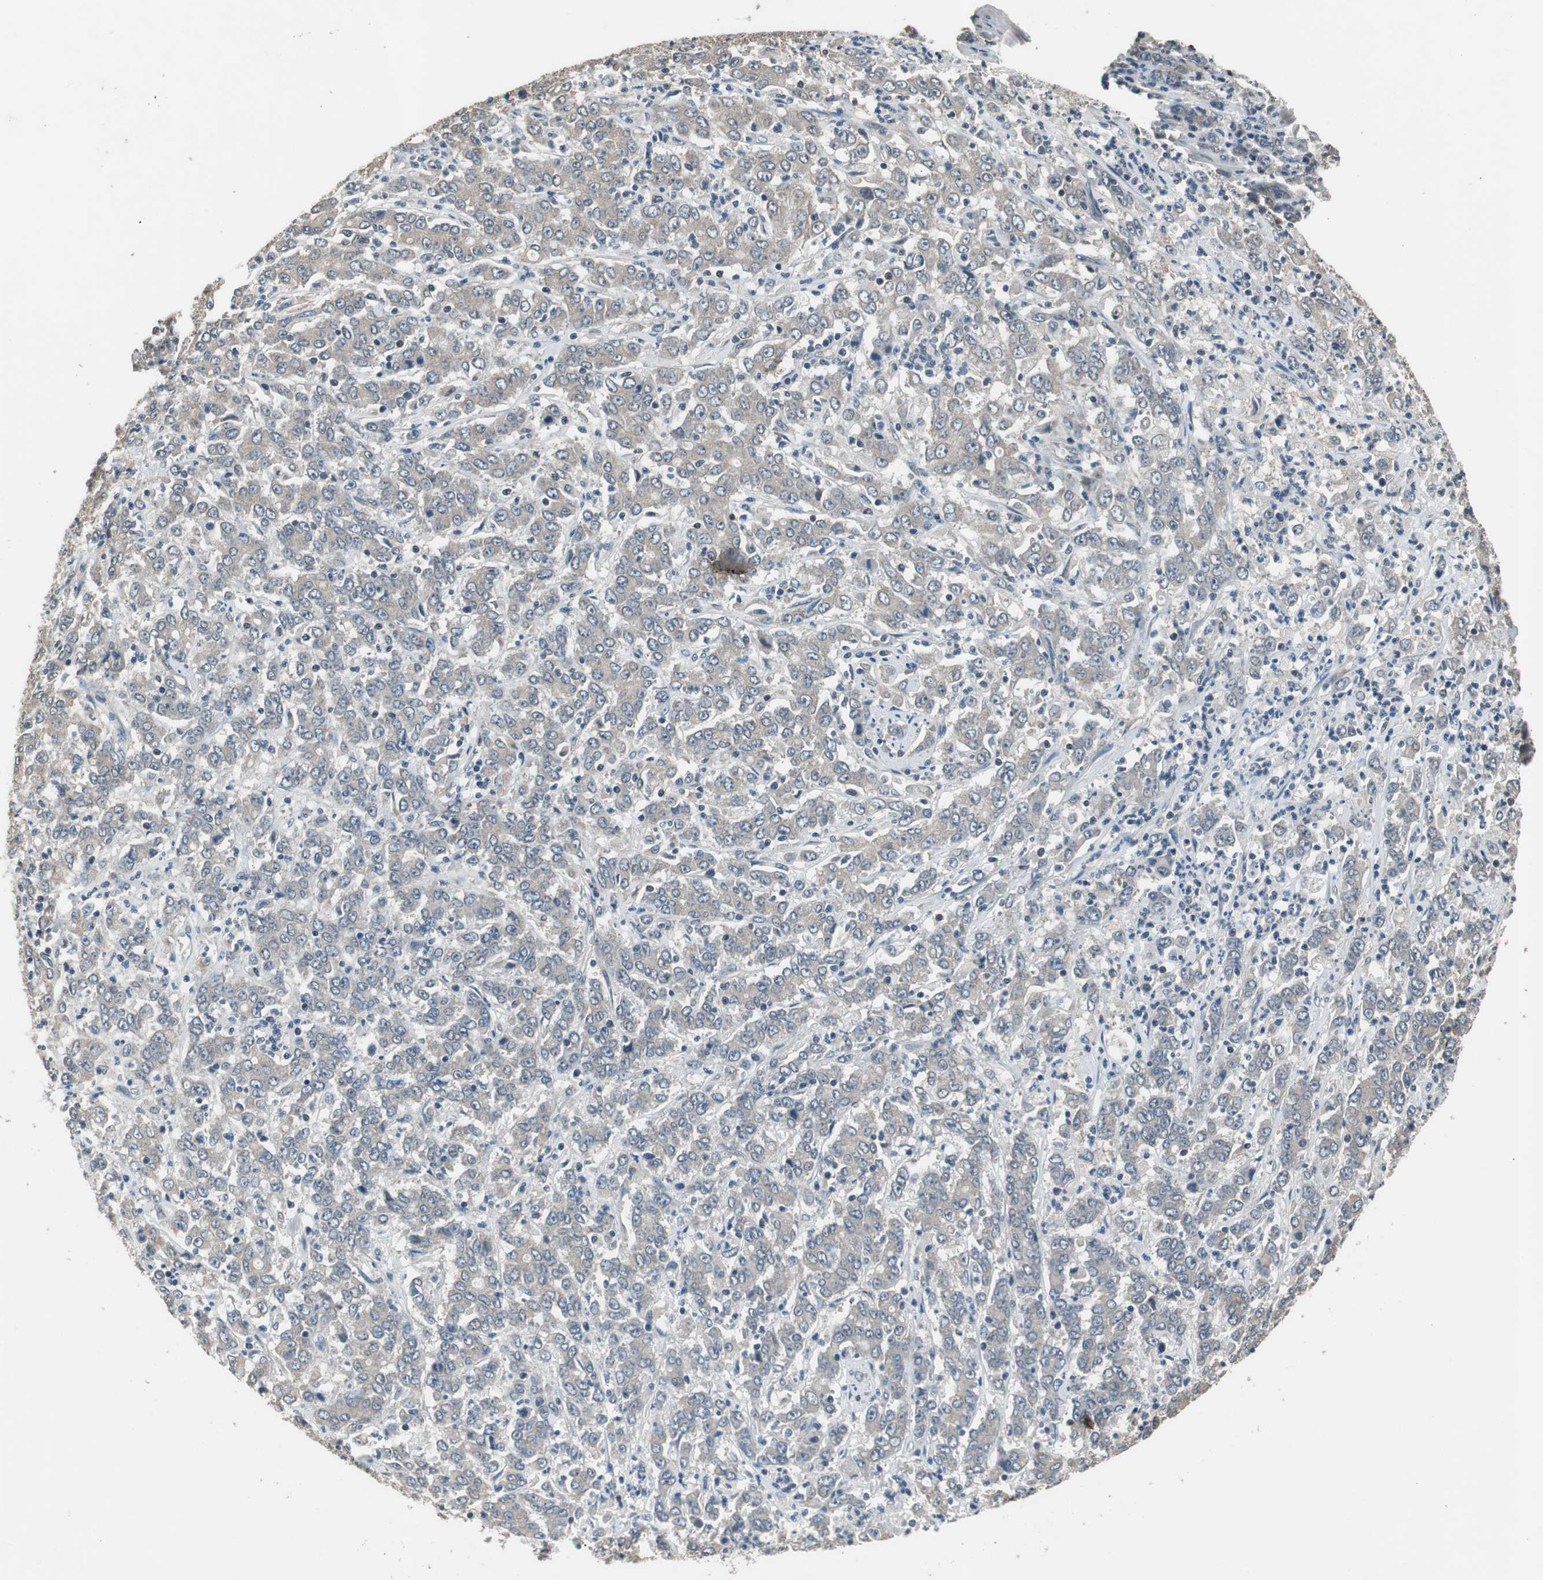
{"staining": {"intensity": "weak", "quantity": "<25%", "location": "cytoplasmic/membranous"}, "tissue": "stomach cancer", "cell_type": "Tumor cells", "image_type": "cancer", "snomed": [{"axis": "morphology", "description": "Adenocarcinoma, NOS"}, {"axis": "topography", "description": "Stomach, lower"}], "caption": "Histopathology image shows no significant protein staining in tumor cells of adenocarcinoma (stomach).", "gene": "PI4KB", "patient": {"sex": "female", "age": 71}}